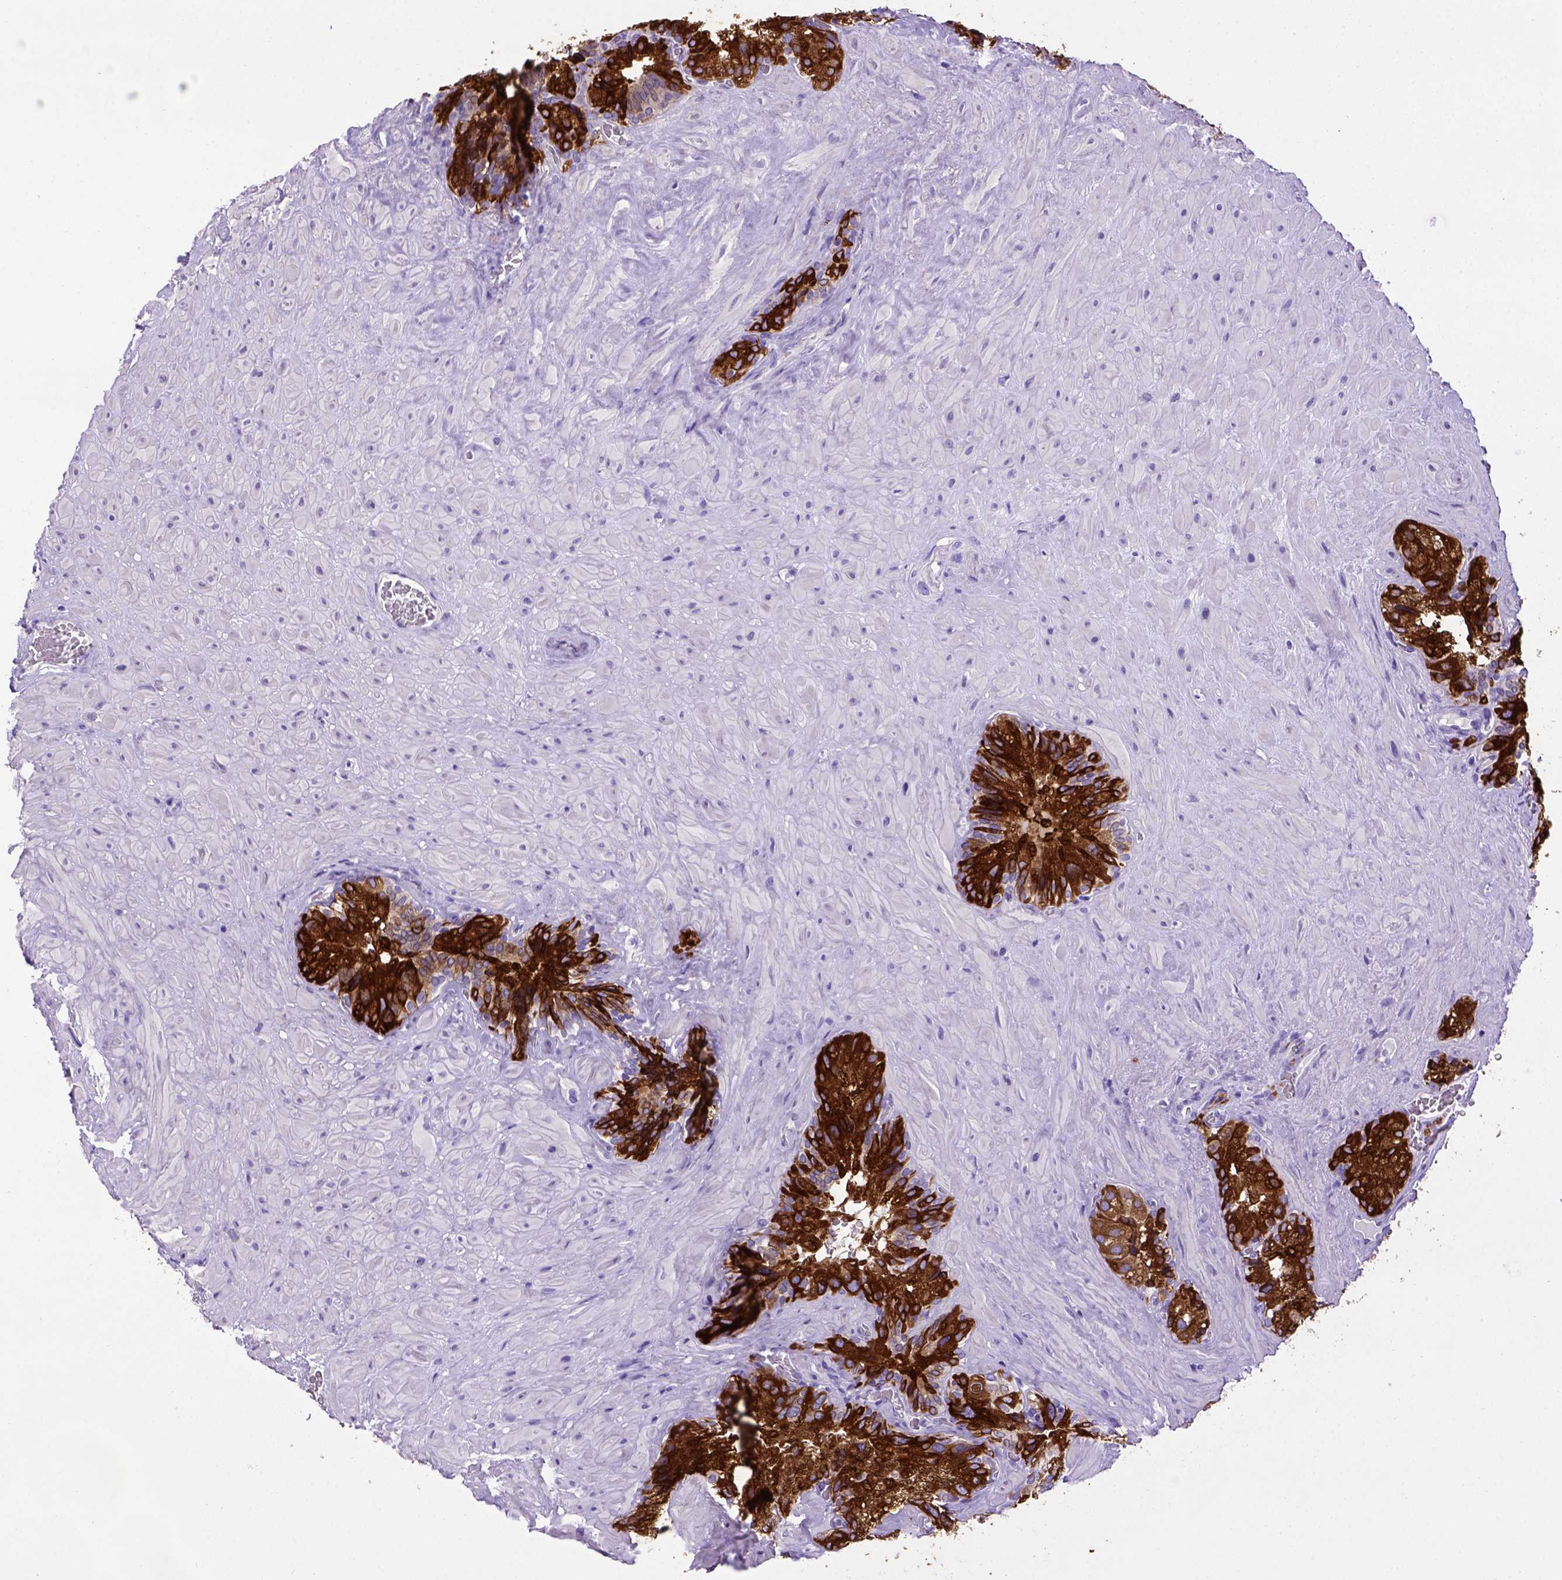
{"staining": {"intensity": "strong", "quantity": ">75%", "location": "cytoplasmic/membranous"}, "tissue": "seminal vesicle", "cell_type": "Glandular cells", "image_type": "normal", "snomed": [{"axis": "morphology", "description": "Normal tissue, NOS"}, {"axis": "topography", "description": "Seminal veicle"}], "caption": "An IHC micrograph of unremarkable tissue is shown. Protein staining in brown highlights strong cytoplasmic/membranous positivity in seminal vesicle within glandular cells.", "gene": "PTGES", "patient": {"sex": "male", "age": 72}}